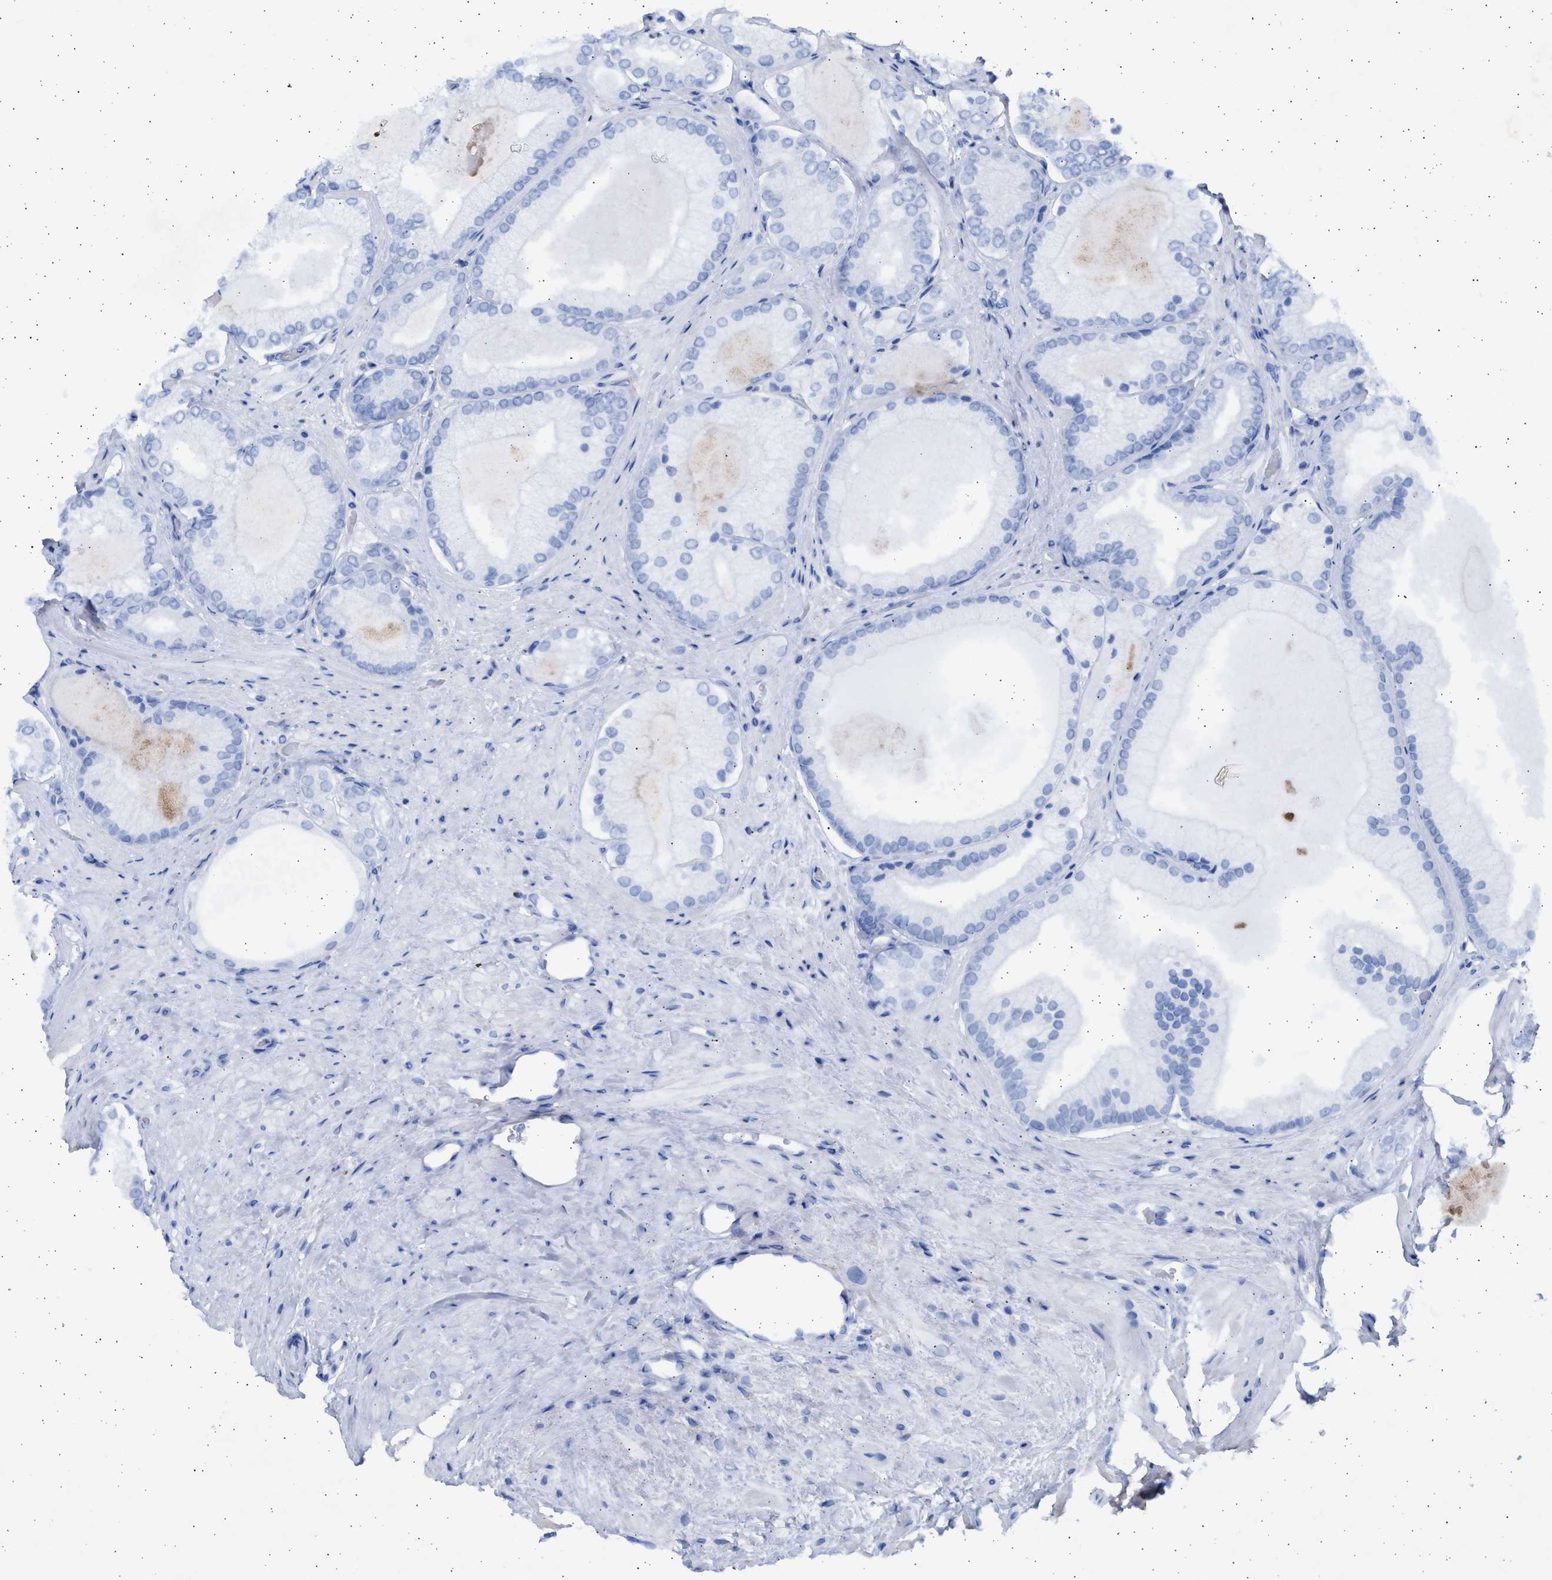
{"staining": {"intensity": "negative", "quantity": "none", "location": "none"}, "tissue": "prostate cancer", "cell_type": "Tumor cells", "image_type": "cancer", "snomed": [{"axis": "morphology", "description": "Adenocarcinoma, Low grade"}, {"axis": "topography", "description": "Prostate"}], "caption": "IHC of prostate adenocarcinoma (low-grade) exhibits no positivity in tumor cells.", "gene": "NBR1", "patient": {"sex": "male", "age": 65}}